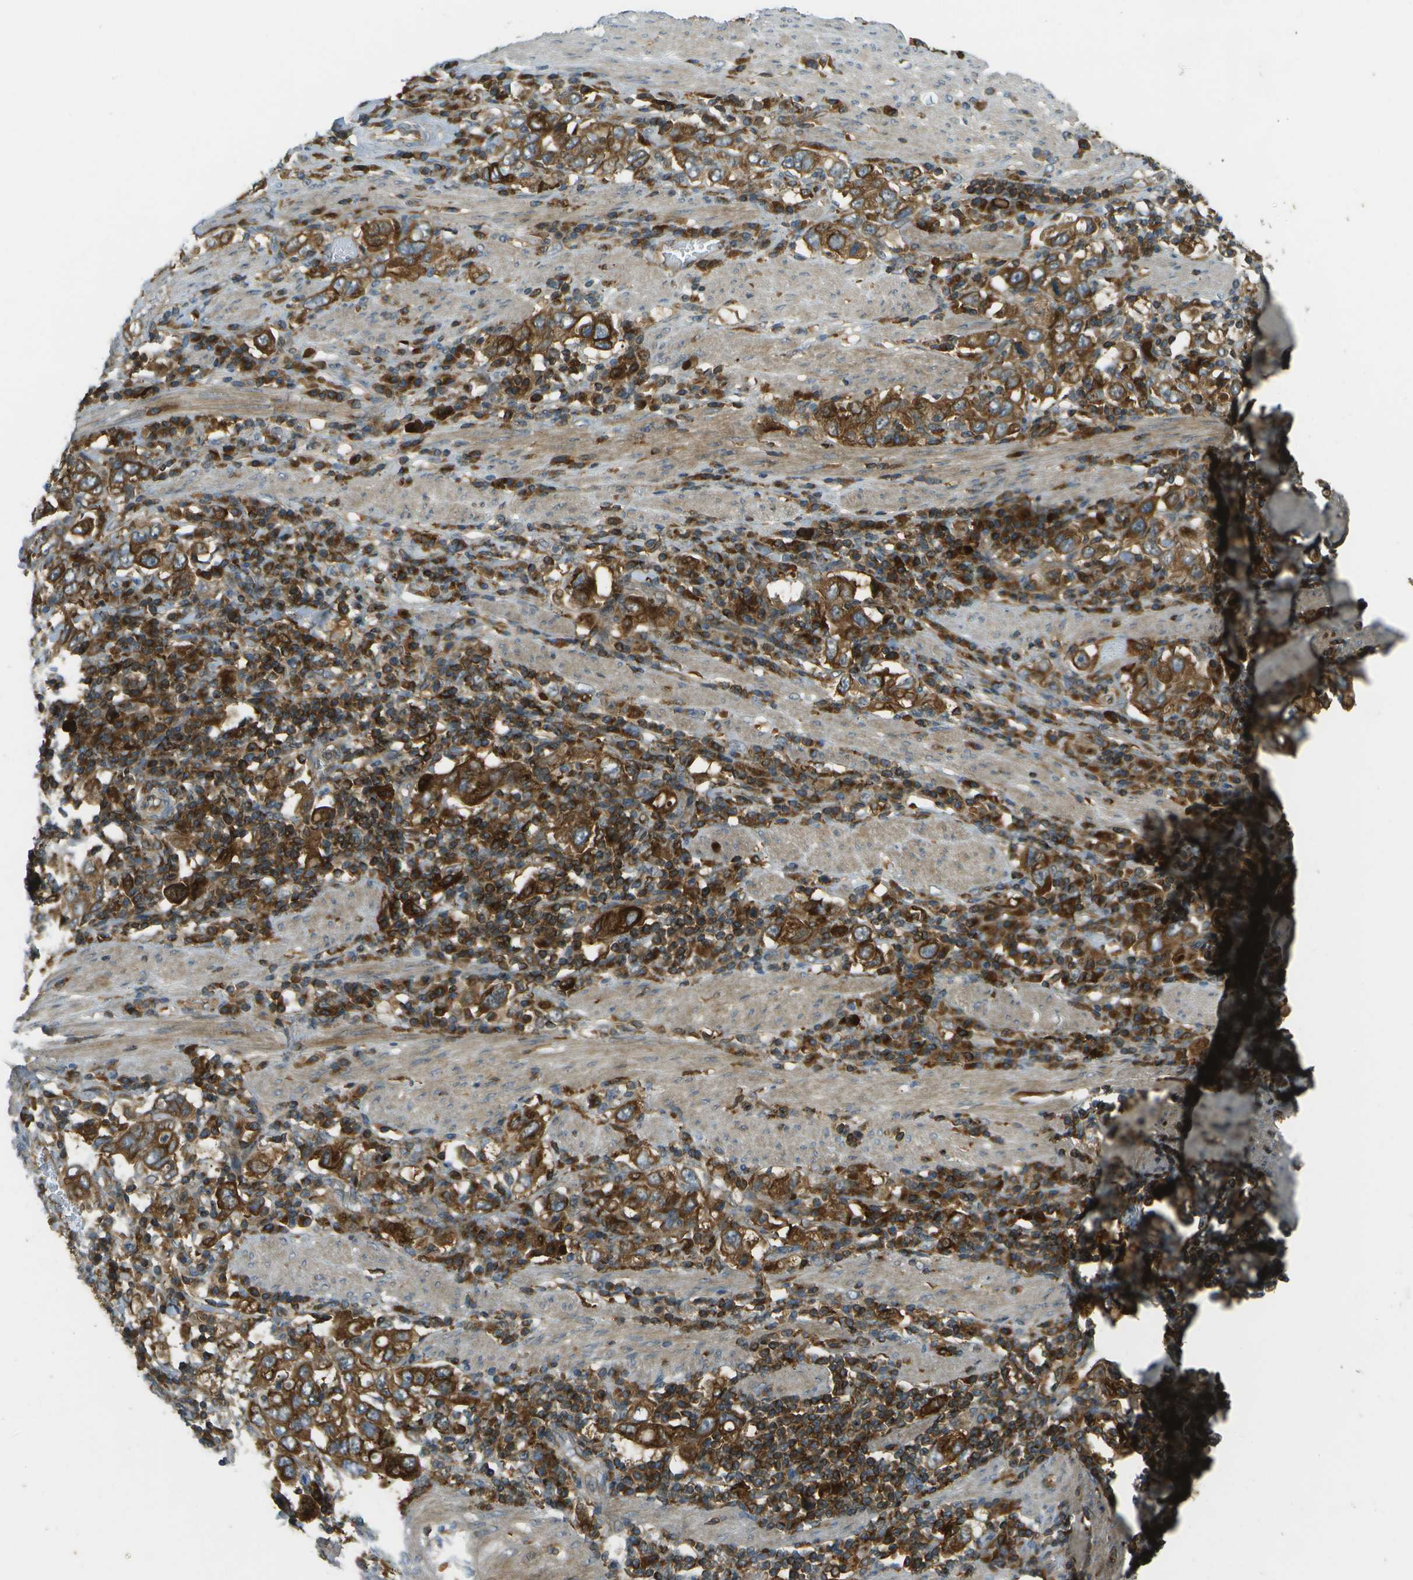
{"staining": {"intensity": "strong", "quantity": ">75%", "location": "cytoplasmic/membranous"}, "tissue": "stomach cancer", "cell_type": "Tumor cells", "image_type": "cancer", "snomed": [{"axis": "morphology", "description": "Adenocarcinoma, NOS"}, {"axis": "topography", "description": "Stomach, upper"}], "caption": "Protein expression analysis of human stomach cancer reveals strong cytoplasmic/membranous positivity in approximately >75% of tumor cells. Ihc stains the protein of interest in brown and the nuclei are stained blue.", "gene": "TMTC1", "patient": {"sex": "male", "age": 62}}